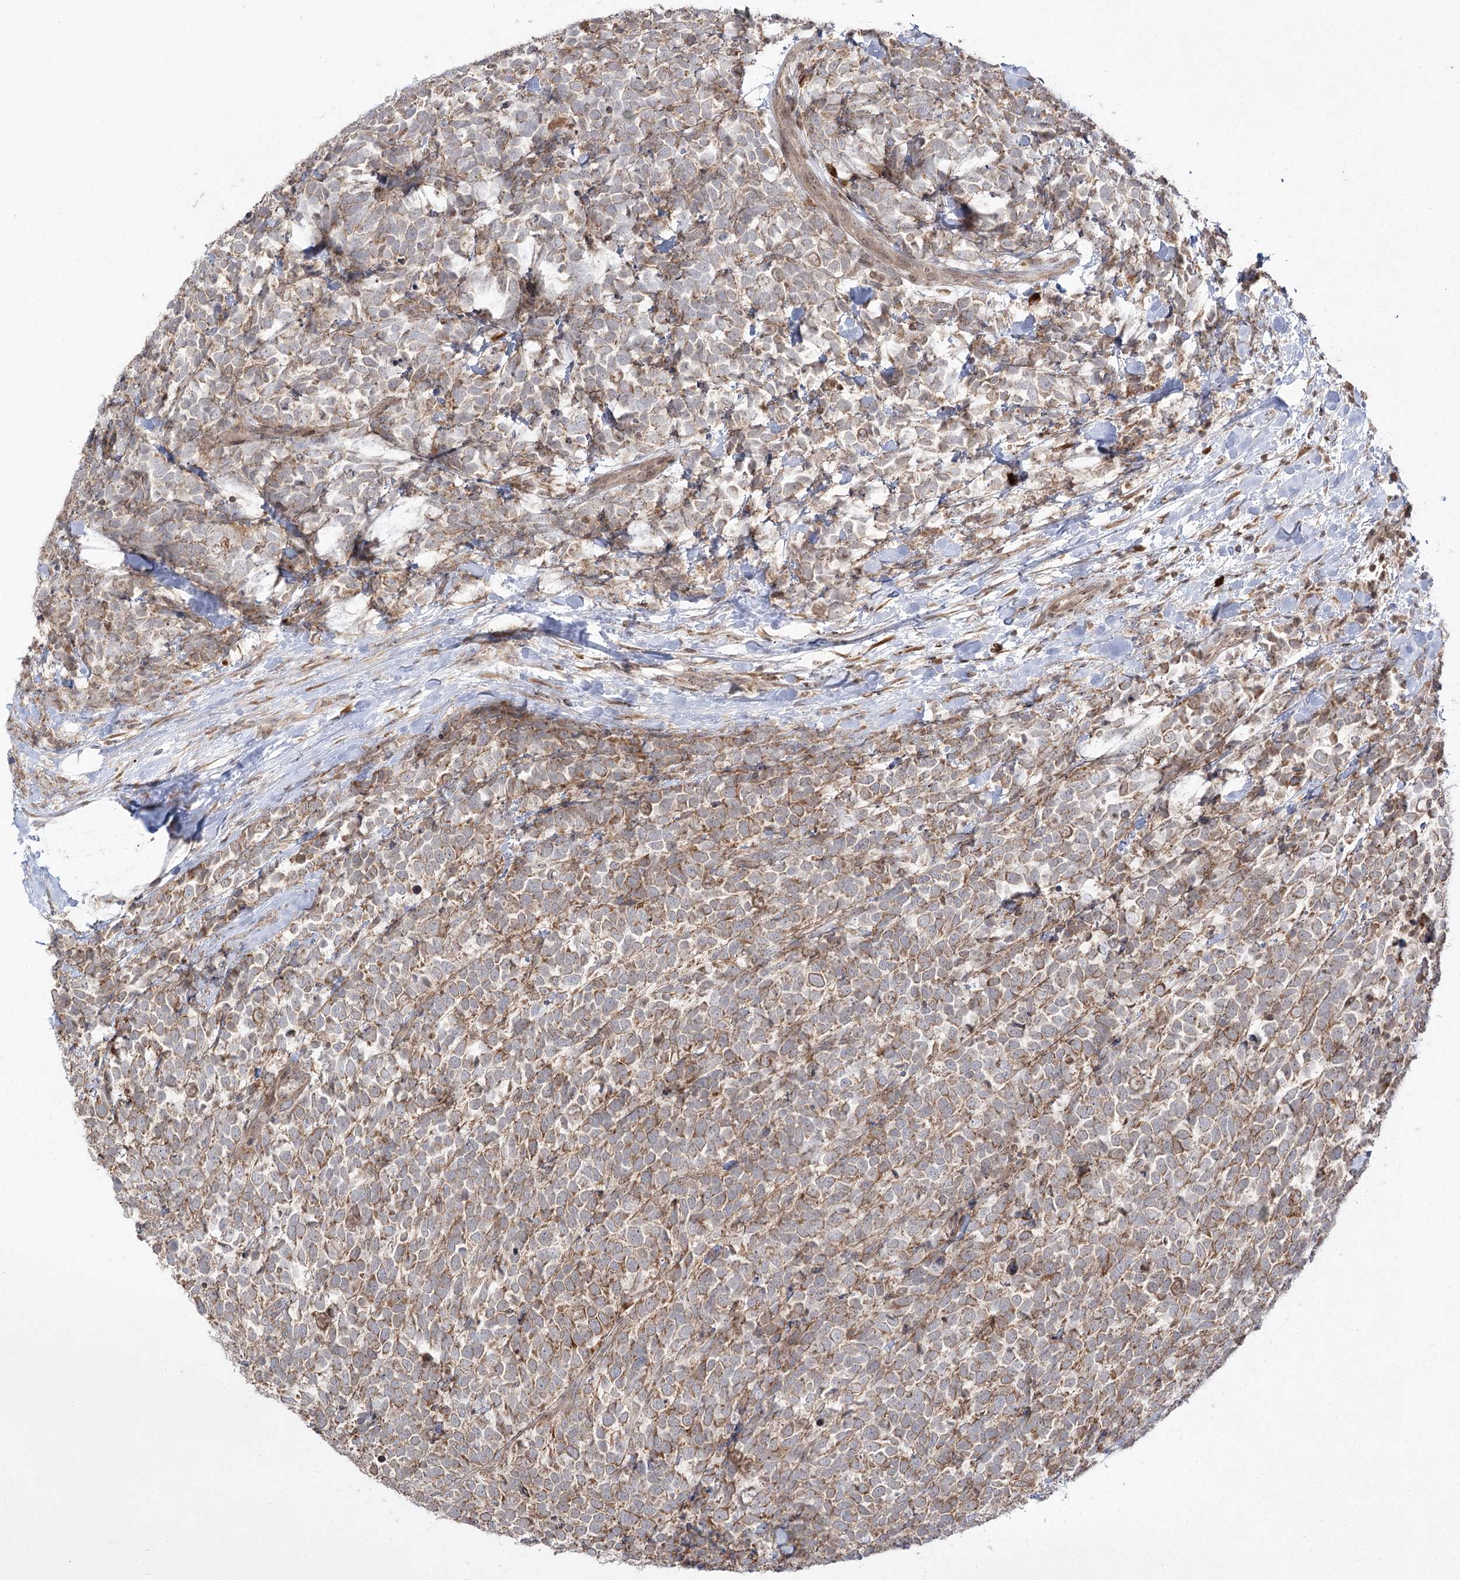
{"staining": {"intensity": "moderate", "quantity": "25%-75%", "location": "cytoplasmic/membranous"}, "tissue": "urothelial cancer", "cell_type": "Tumor cells", "image_type": "cancer", "snomed": [{"axis": "morphology", "description": "Urothelial carcinoma, High grade"}, {"axis": "topography", "description": "Urinary bladder"}], "caption": "Protein staining demonstrates moderate cytoplasmic/membranous expression in approximately 25%-75% of tumor cells in high-grade urothelial carcinoma.", "gene": "SYTL1", "patient": {"sex": "female", "age": 82}}